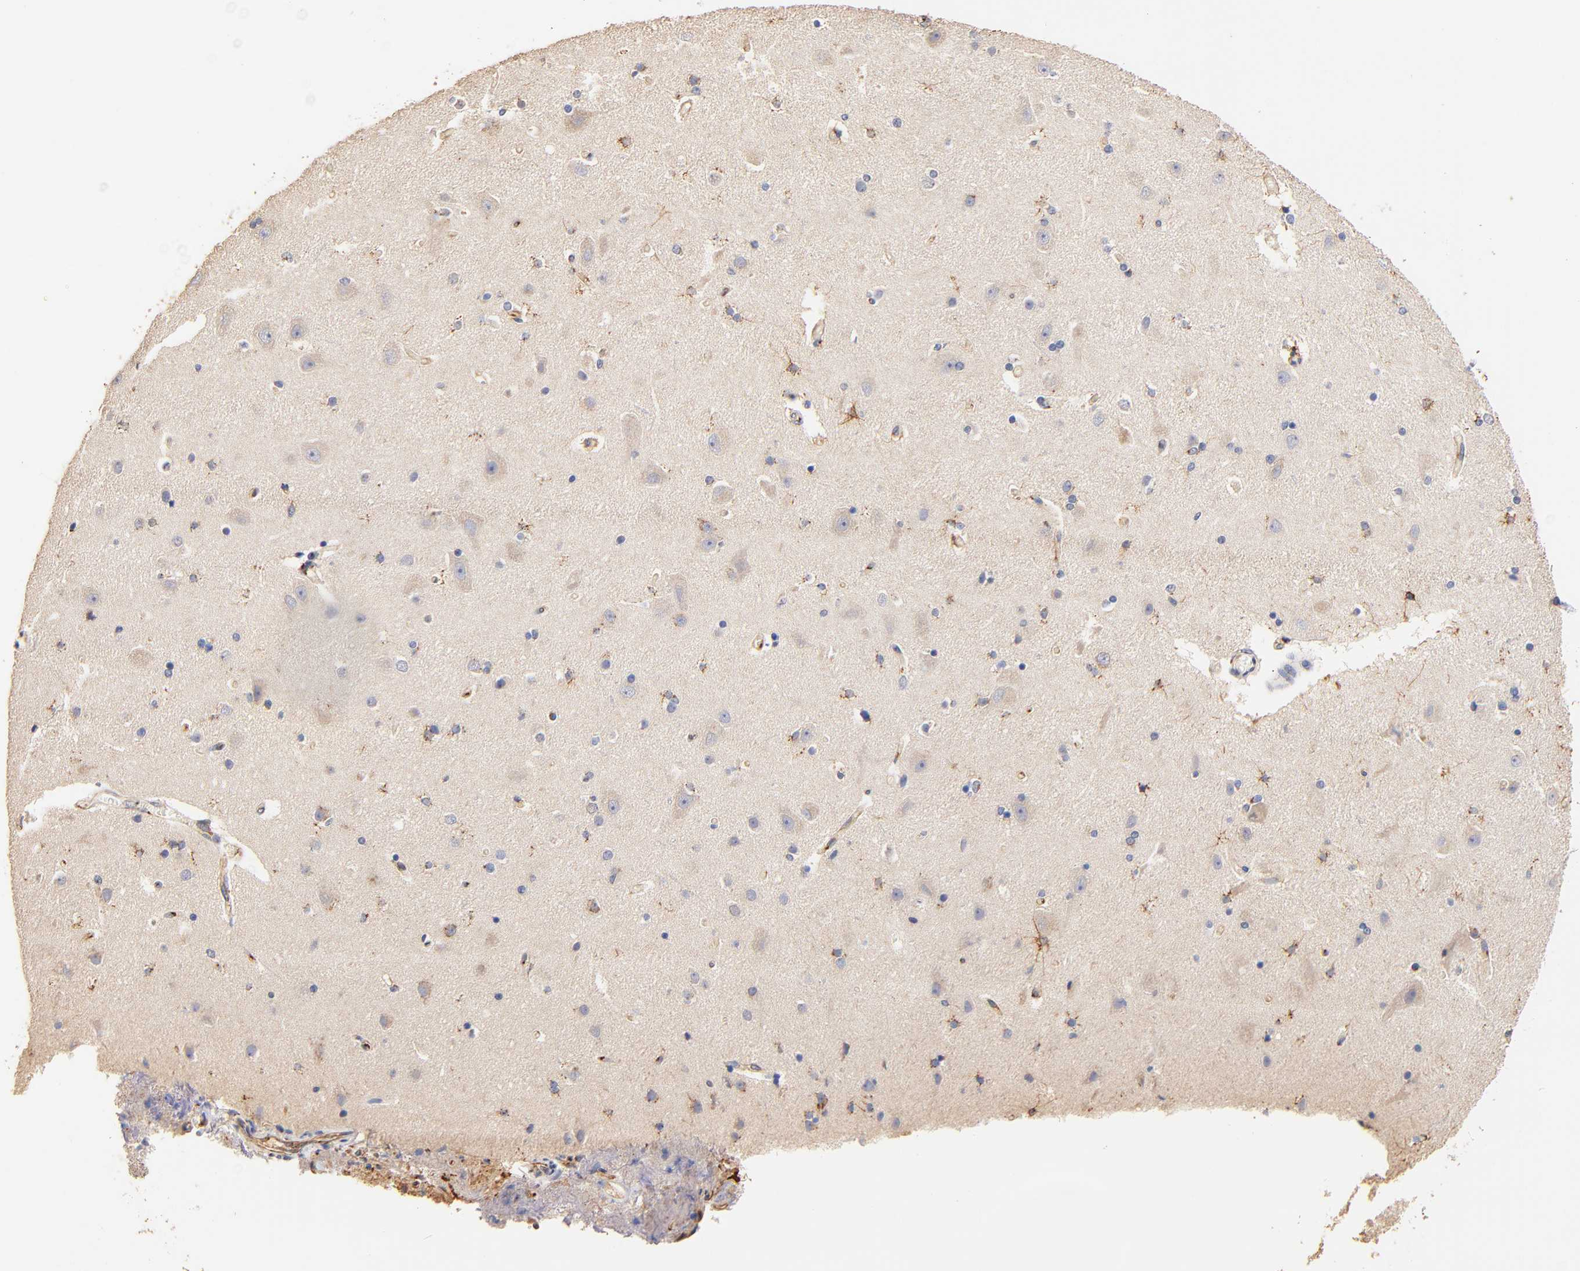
{"staining": {"intensity": "moderate", "quantity": "25%-75%", "location": "cytoplasmic/membranous"}, "tissue": "caudate", "cell_type": "Glial cells", "image_type": "normal", "snomed": [{"axis": "morphology", "description": "Normal tissue, NOS"}, {"axis": "topography", "description": "Lateral ventricle wall"}], "caption": "Moderate cytoplasmic/membranous expression is identified in about 25%-75% of glial cells in benign caudate.", "gene": "FMNL3", "patient": {"sex": "female", "age": 54}}